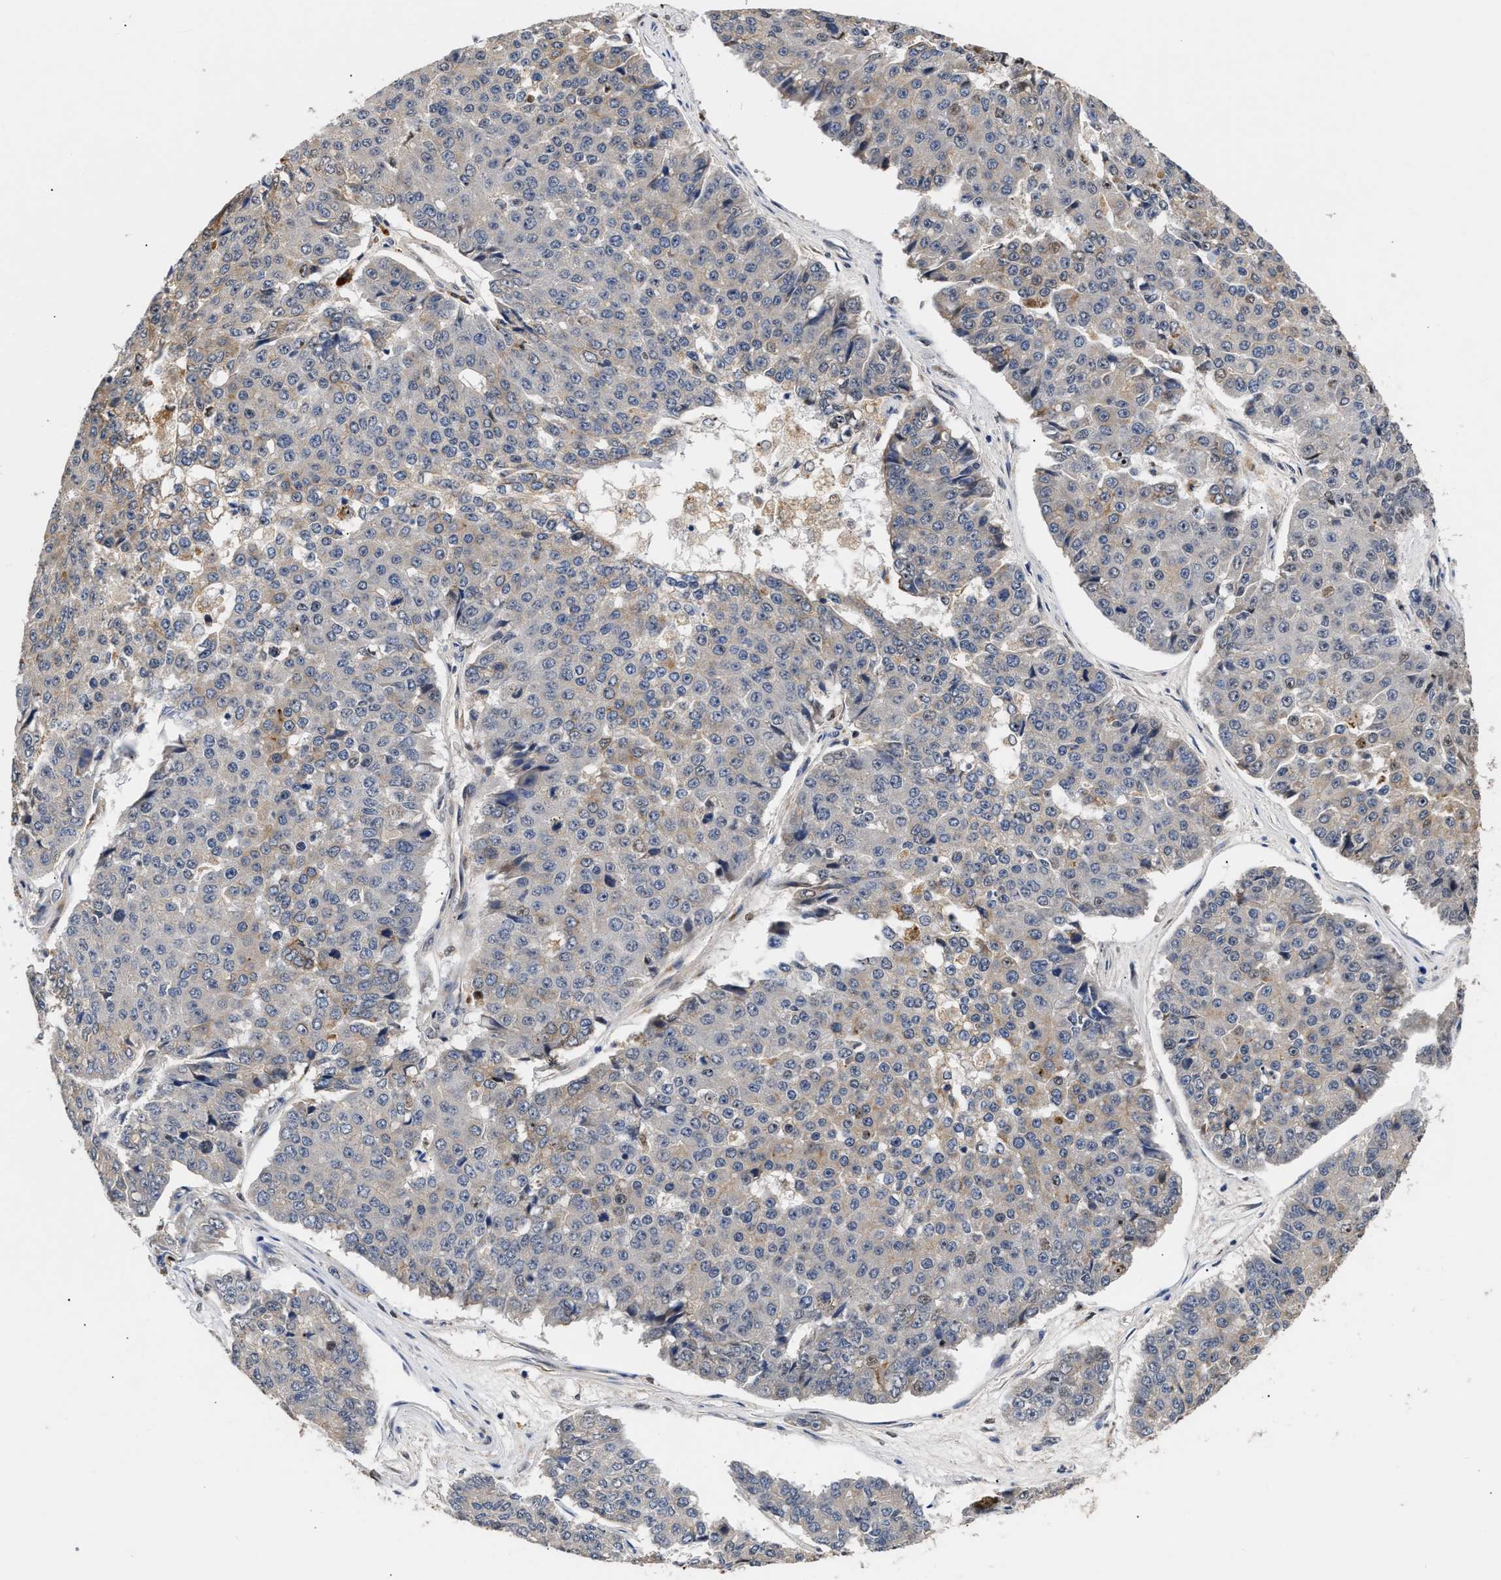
{"staining": {"intensity": "weak", "quantity": "<25%", "location": "cytoplasmic/membranous"}, "tissue": "pancreatic cancer", "cell_type": "Tumor cells", "image_type": "cancer", "snomed": [{"axis": "morphology", "description": "Adenocarcinoma, NOS"}, {"axis": "topography", "description": "Pancreas"}], "caption": "A high-resolution histopathology image shows immunohistochemistry staining of adenocarcinoma (pancreatic), which reveals no significant positivity in tumor cells. (Brightfield microscopy of DAB immunohistochemistry at high magnification).", "gene": "CCDC146", "patient": {"sex": "male", "age": 50}}